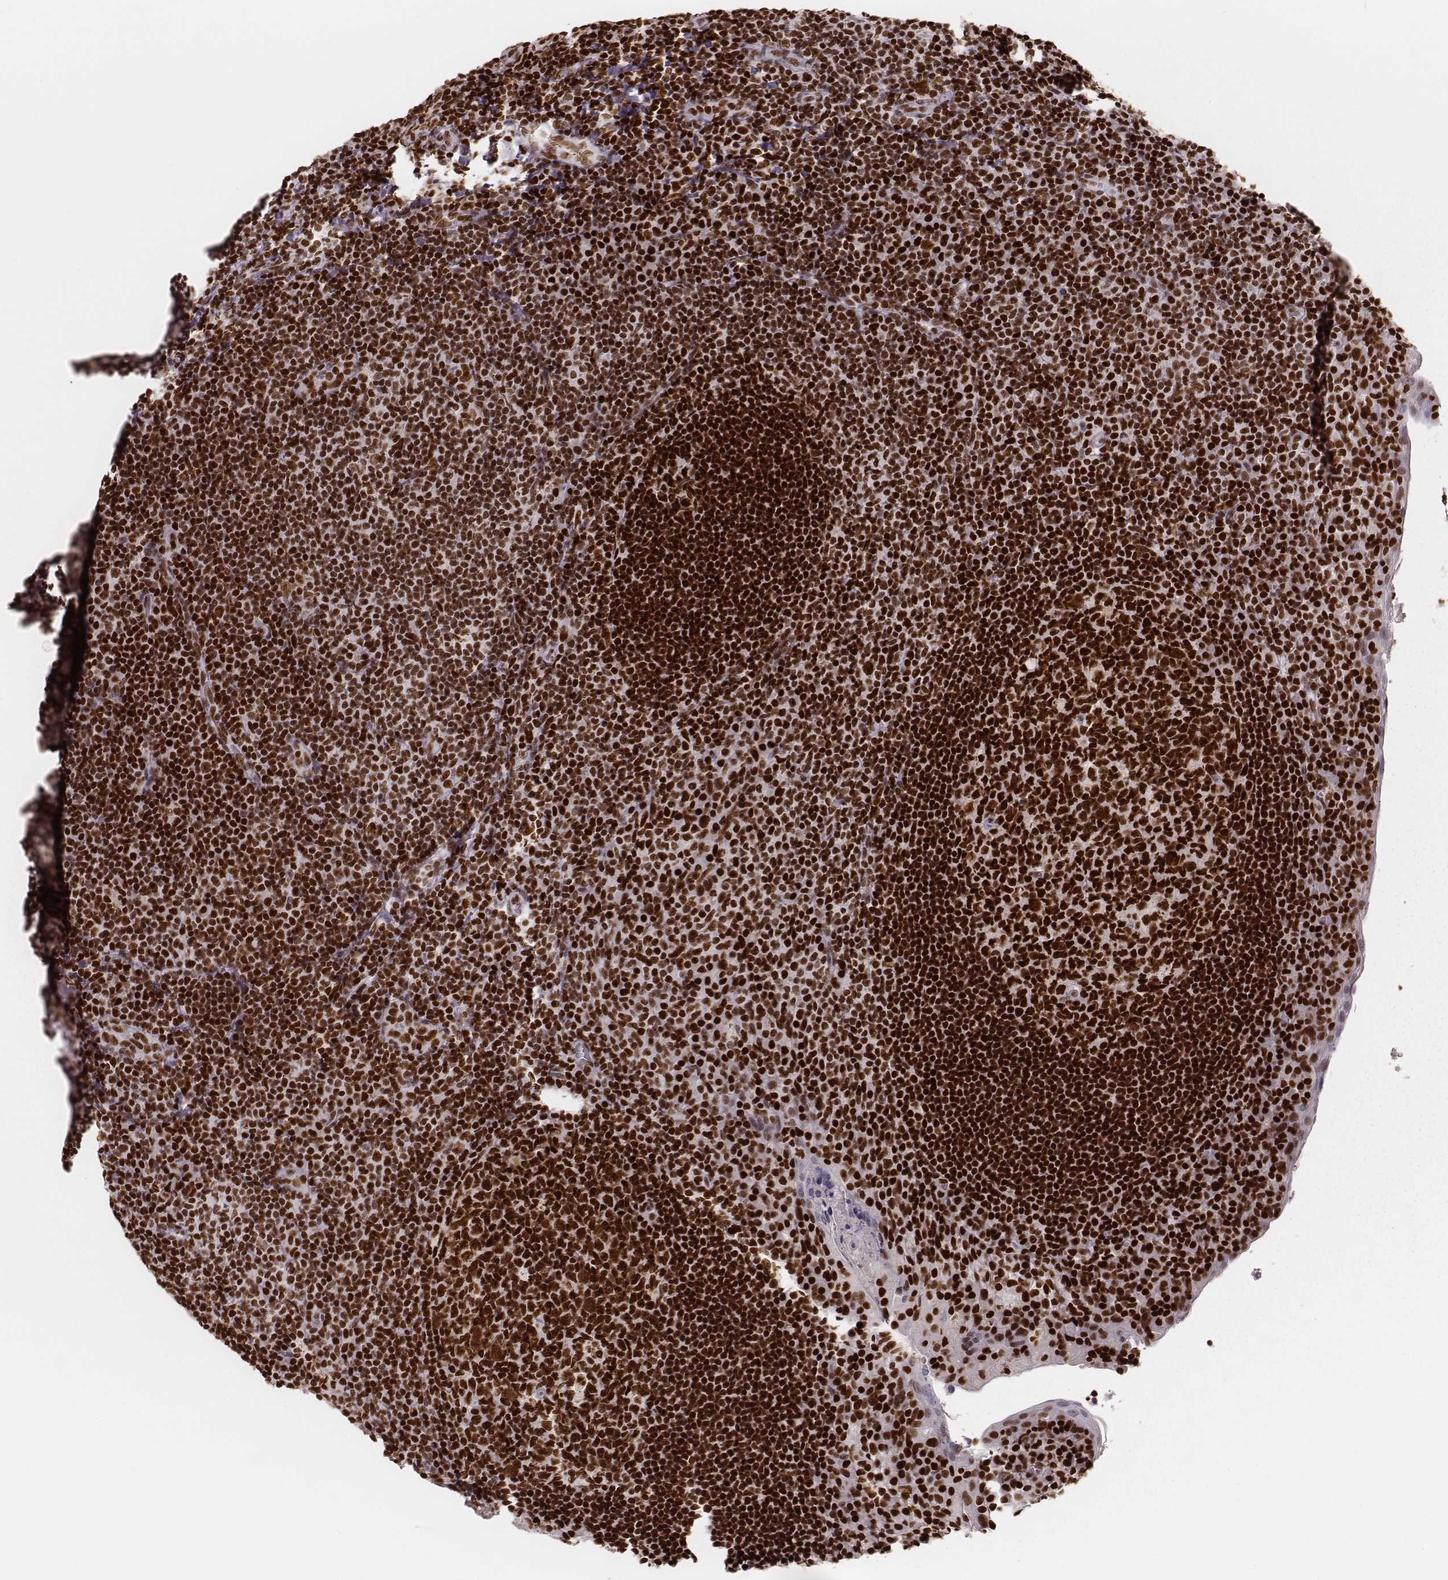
{"staining": {"intensity": "strong", "quantity": ">75%", "location": "nuclear"}, "tissue": "tonsil", "cell_type": "Germinal center cells", "image_type": "normal", "snomed": [{"axis": "morphology", "description": "Normal tissue, NOS"}, {"axis": "topography", "description": "Tonsil"}], "caption": "Immunohistochemistry of unremarkable tonsil shows high levels of strong nuclear positivity in approximately >75% of germinal center cells.", "gene": "PARP1", "patient": {"sex": "male", "age": 17}}